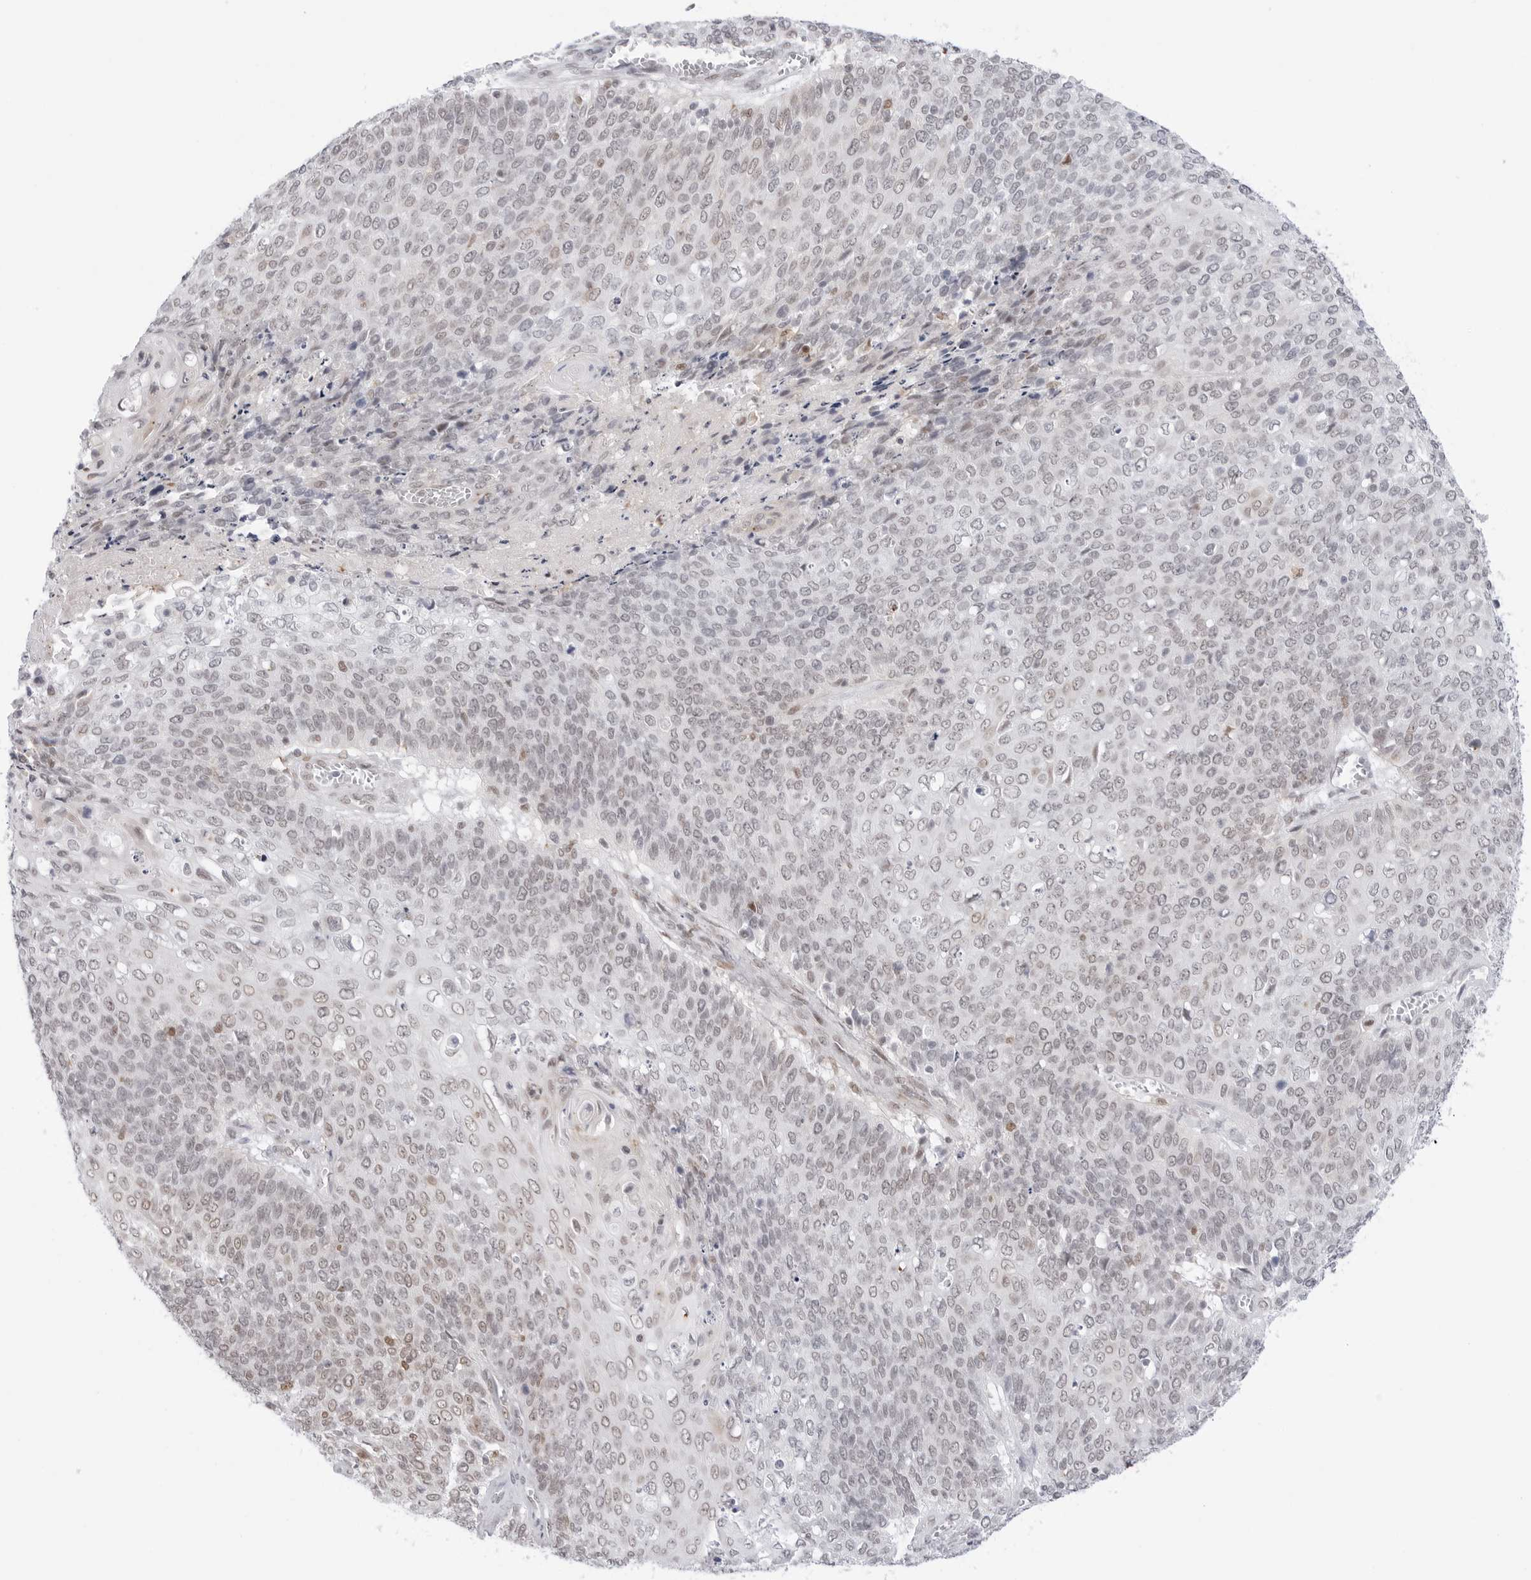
{"staining": {"intensity": "weak", "quantity": "25%-75%", "location": "nuclear"}, "tissue": "cervical cancer", "cell_type": "Tumor cells", "image_type": "cancer", "snomed": [{"axis": "morphology", "description": "Squamous cell carcinoma, NOS"}, {"axis": "topography", "description": "Cervix"}], "caption": "Weak nuclear staining for a protein is identified in approximately 25%-75% of tumor cells of cervical cancer (squamous cell carcinoma) using immunohistochemistry (IHC).", "gene": "C1orf162", "patient": {"sex": "female", "age": 39}}